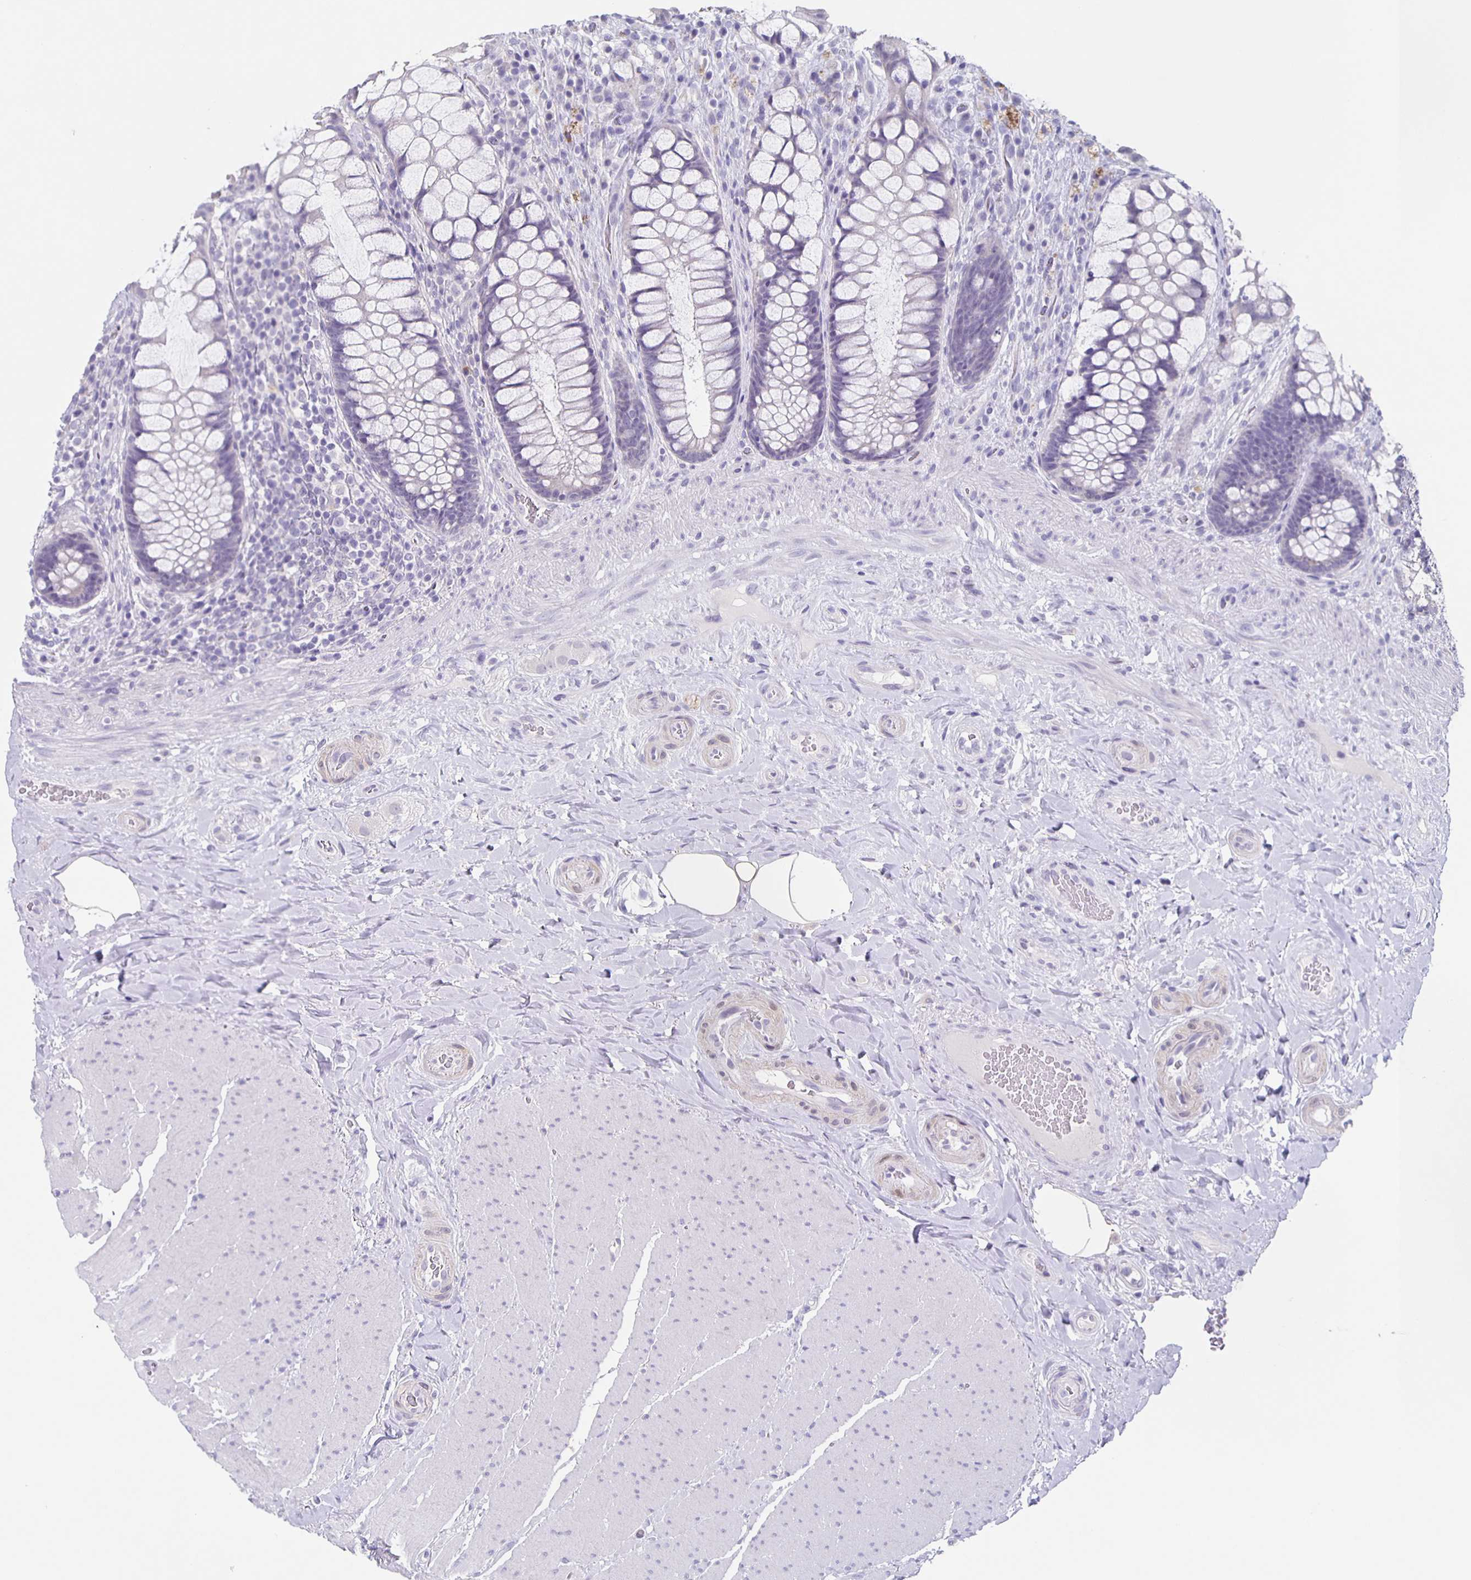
{"staining": {"intensity": "negative", "quantity": "none", "location": "none"}, "tissue": "rectum", "cell_type": "Glandular cells", "image_type": "normal", "snomed": [{"axis": "morphology", "description": "Normal tissue, NOS"}, {"axis": "topography", "description": "Rectum"}], "caption": "This is an immunohistochemistry image of normal human rectum. There is no staining in glandular cells.", "gene": "CARNS1", "patient": {"sex": "female", "age": 58}}